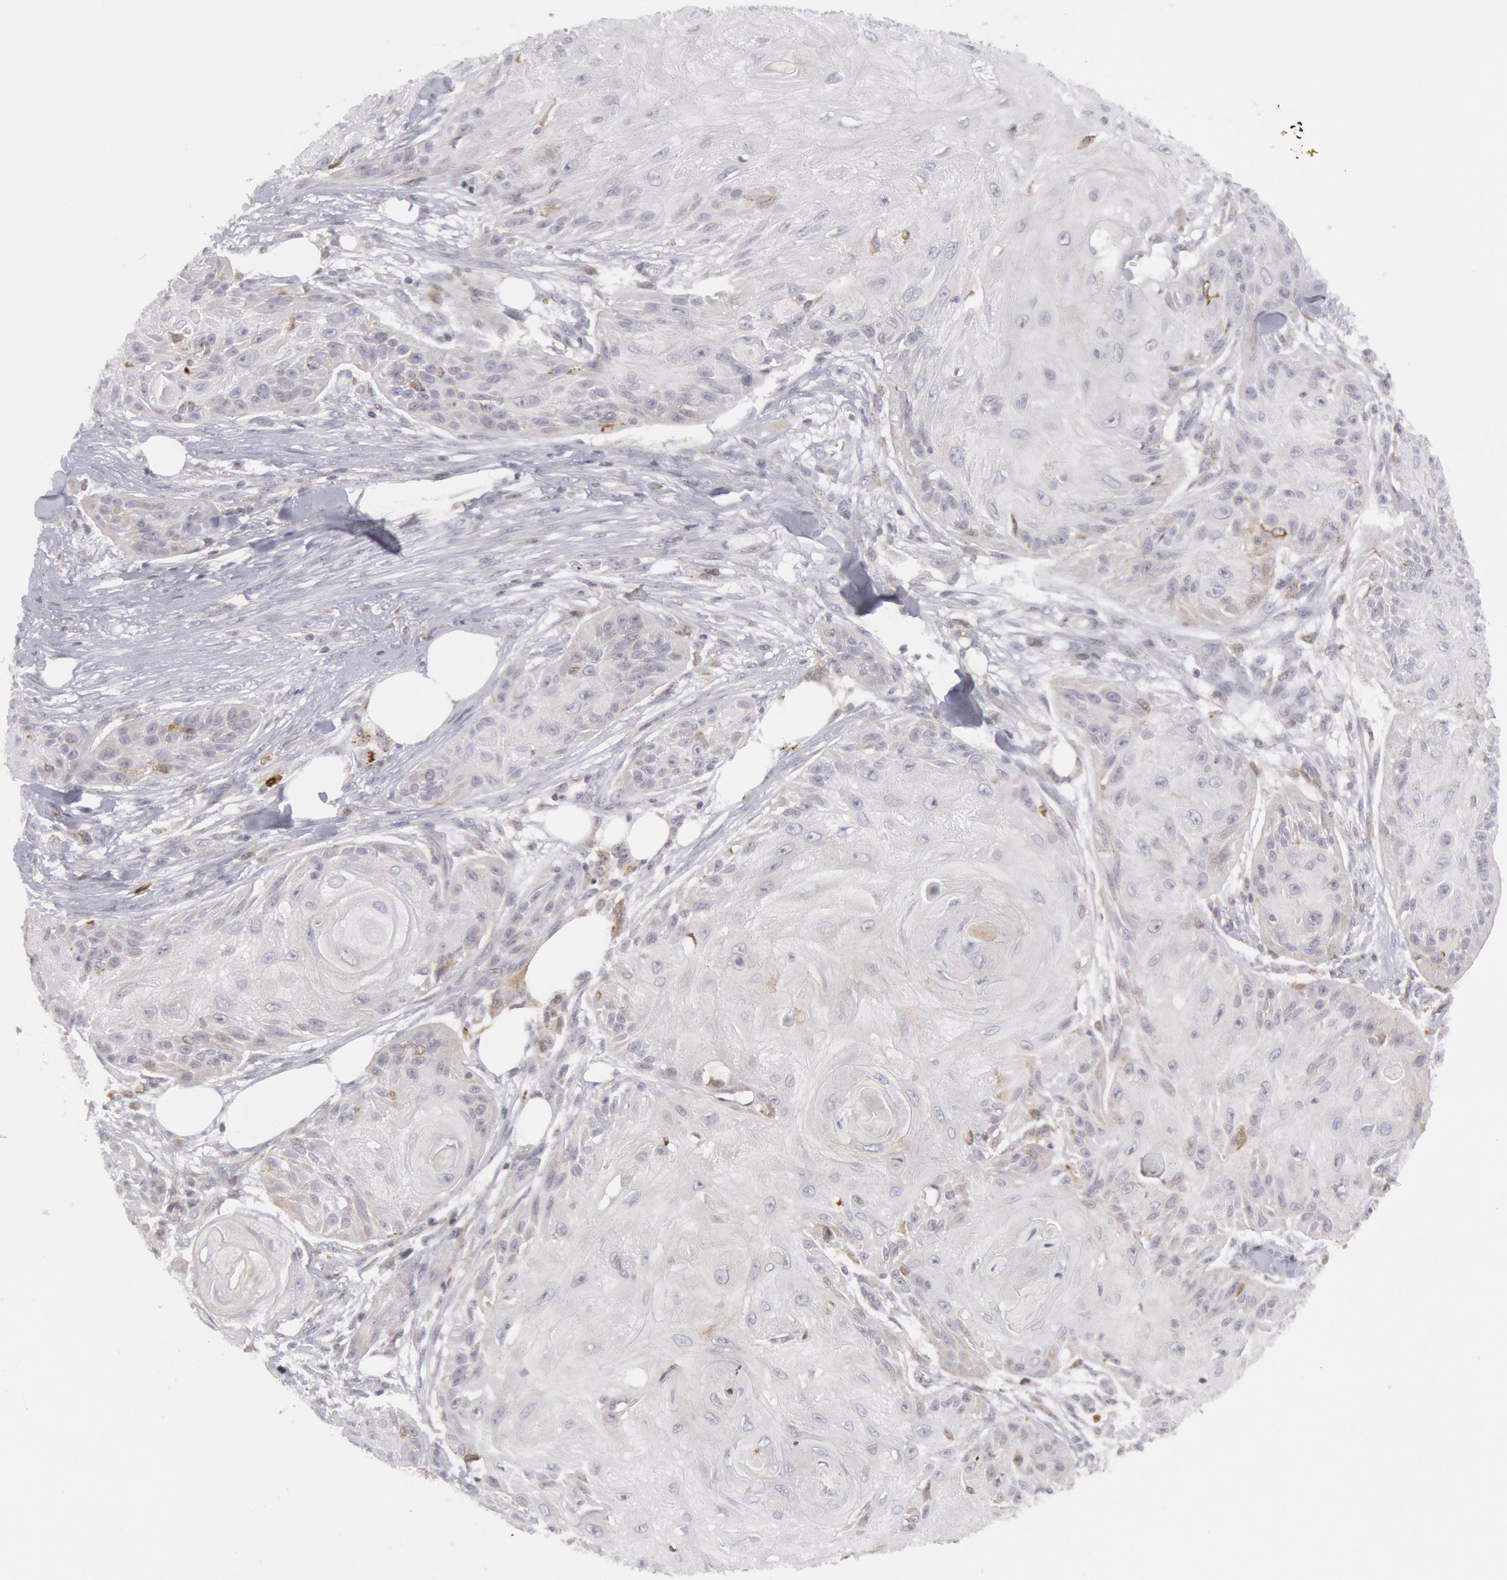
{"staining": {"intensity": "weak", "quantity": "<25%", "location": "cytoplasmic/membranous"}, "tissue": "skin cancer", "cell_type": "Tumor cells", "image_type": "cancer", "snomed": [{"axis": "morphology", "description": "Squamous cell carcinoma, NOS"}, {"axis": "topography", "description": "Skin"}], "caption": "Photomicrograph shows no protein positivity in tumor cells of skin cancer (squamous cell carcinoma) tissue. (DAB (3,3'-diaminobenzidine) immunohistochemistry (IHC) with hematoxylin counter stain).", "gene": "PTGS2", "patient": {"sex": "female", "age": 88}}